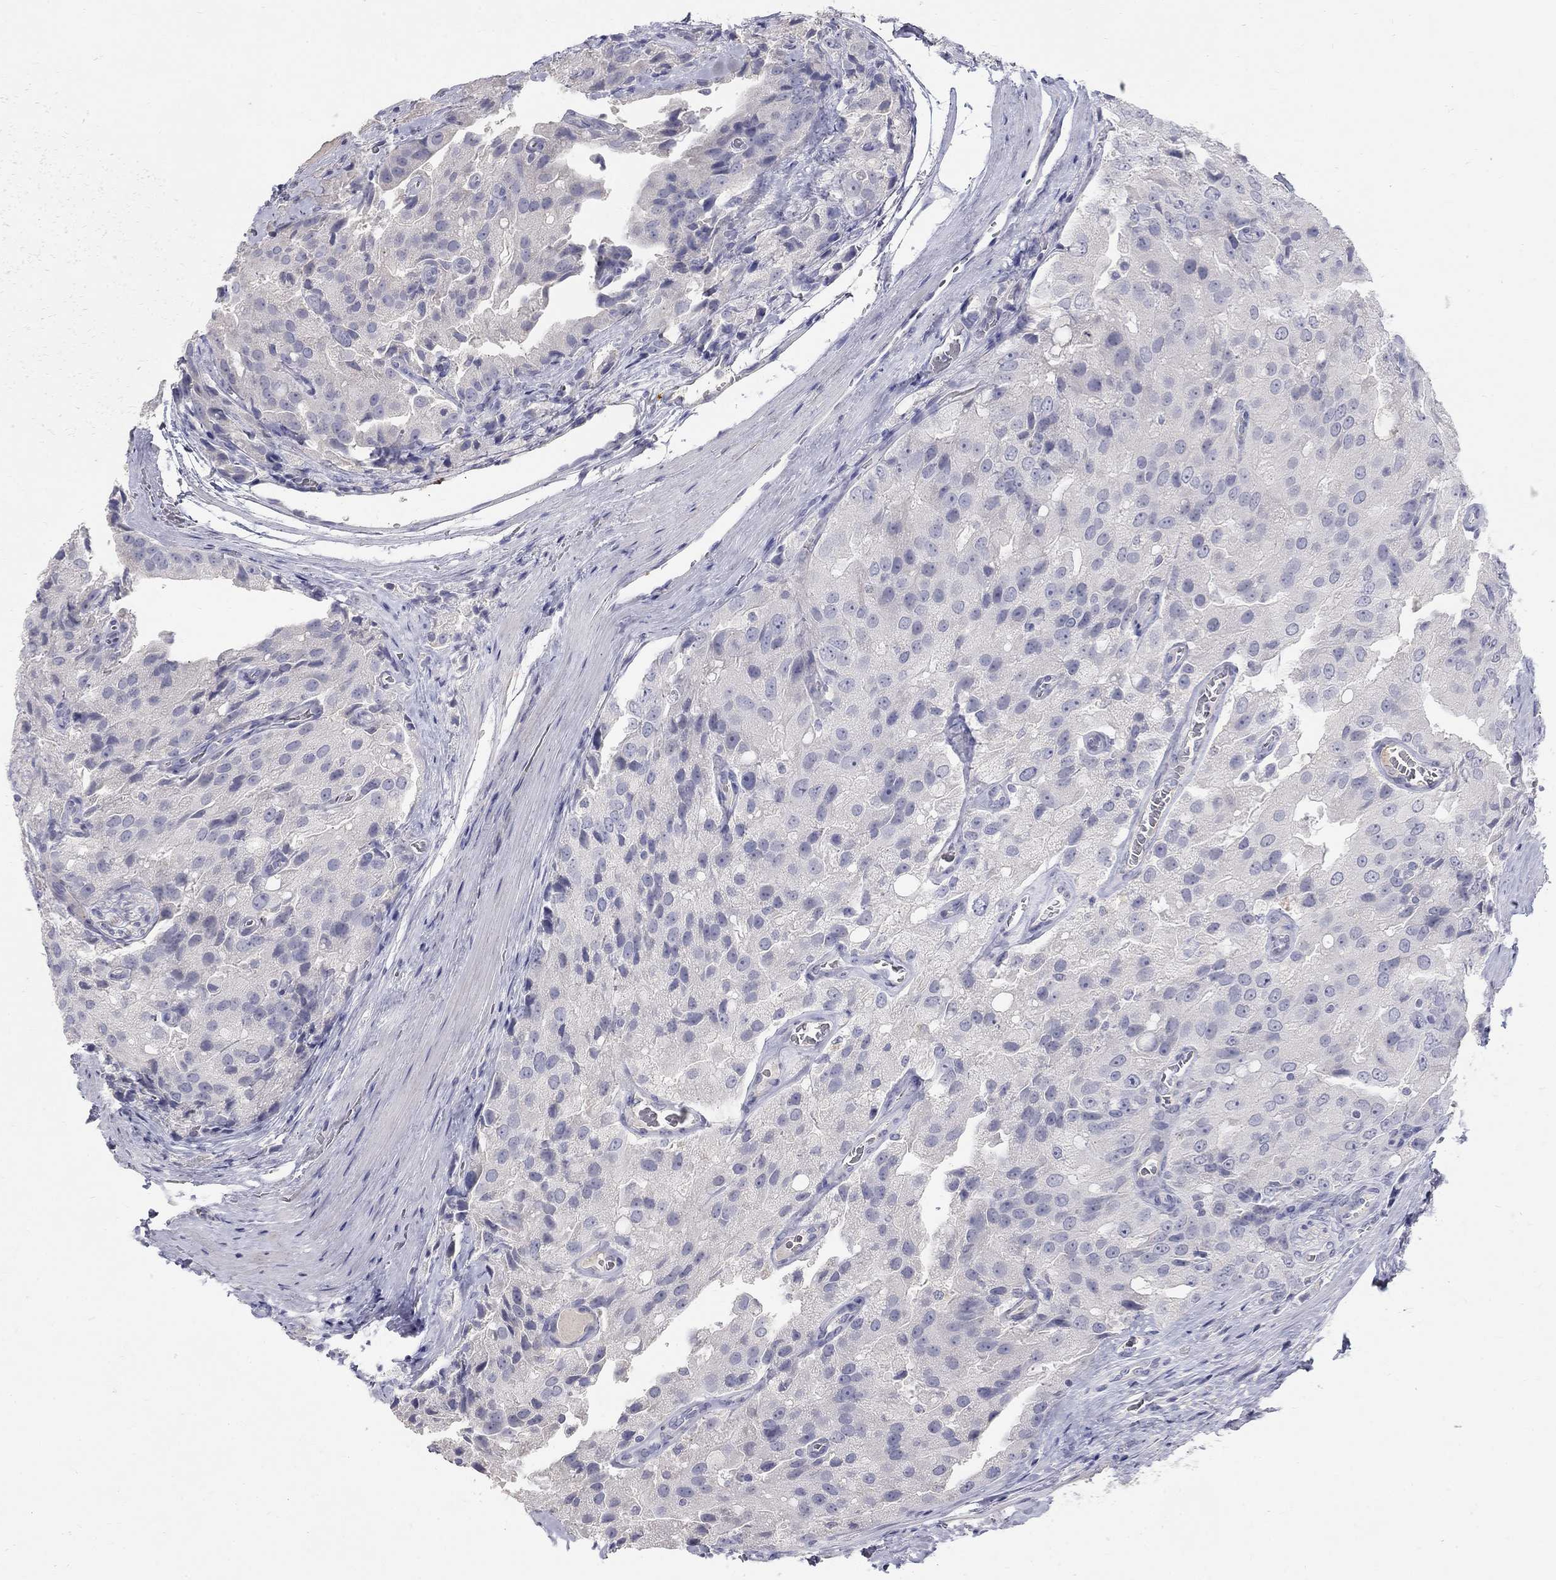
{"staining": {"intensity": "negative", "quantity": "none", "location": "none"}, "tissue": "prostate cancer", "cell_type": "Tumor cells", "image_type": "cancer", "snomed": [{"axis": "morphology", "description": "Adenocarcinoma, NOS"}, {"axis": "topography", "description": "Prostate and seminal vesicle, NOS"}, {"axis": "topography", "description": "Prostate"}], "caption": "This is an immunohistochemistry image of prostate cancer (adenocarcinoma). There is no expression in tumor cells.", "gene": "PTH1R", "patient": {"sex": "male", "age": 67}}